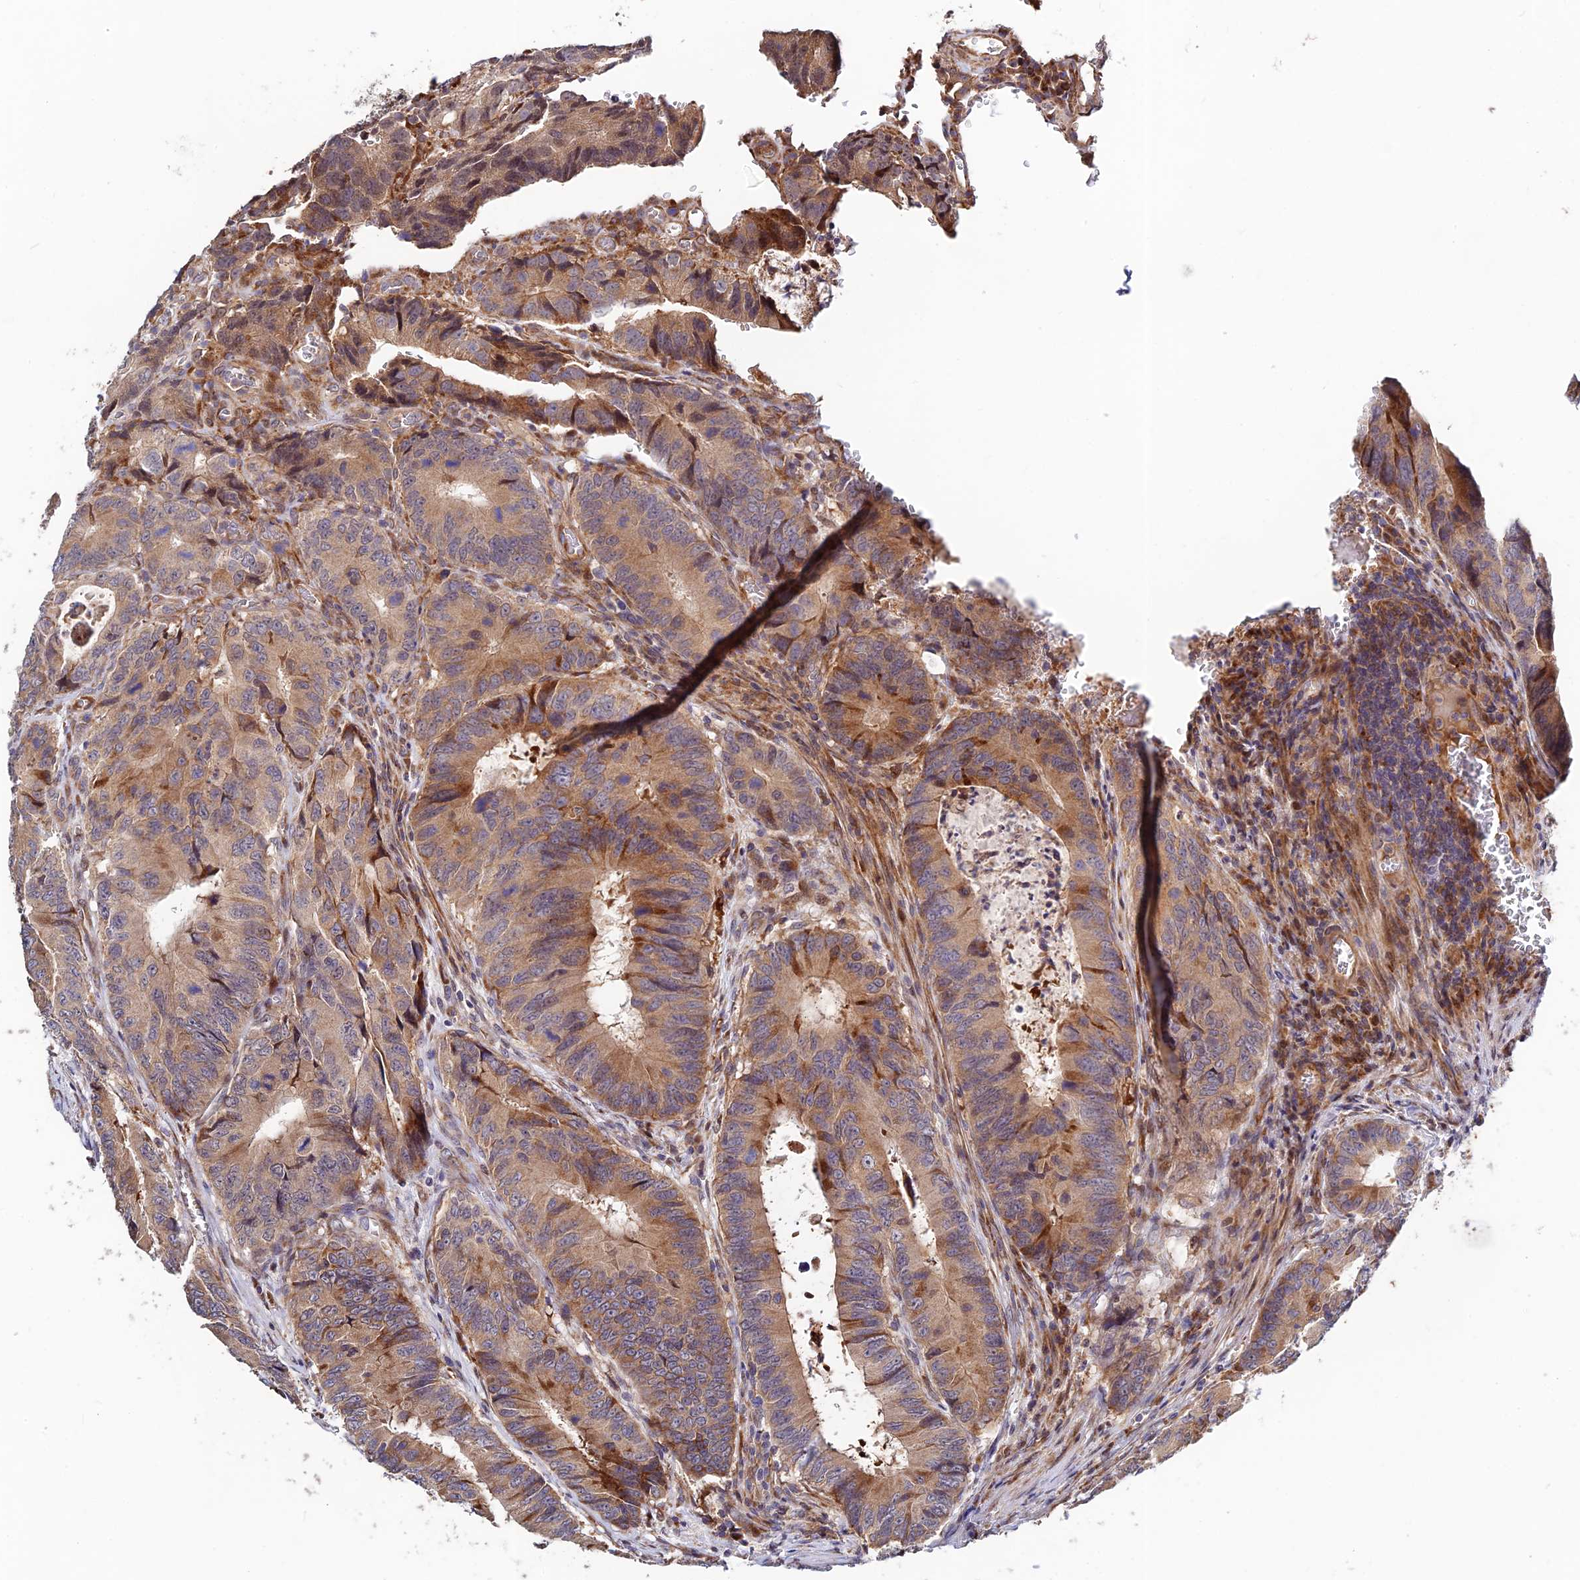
{"staining": {"intensity": "moderate", "quantity": ">75%", "location": "cytoplasmic/membranous"}, "tissue": "colorectal cancer", "cell_type": "Tumor cells", "image_type": "cancer", "snomed": [{"axis": "morphology", "description": "Adenocarcinoma, NOS"}, {"axis": "topography", "description": "Colon"}], "caption": "This is a histology image of immunohistochemistry staining of colorectal adenocarcinoma, which shows moderate positivity in the cytoplasmic/membranous of tumor cells.", "gene": "FUOM", "patient": {"sex": "male", "age": 85}}